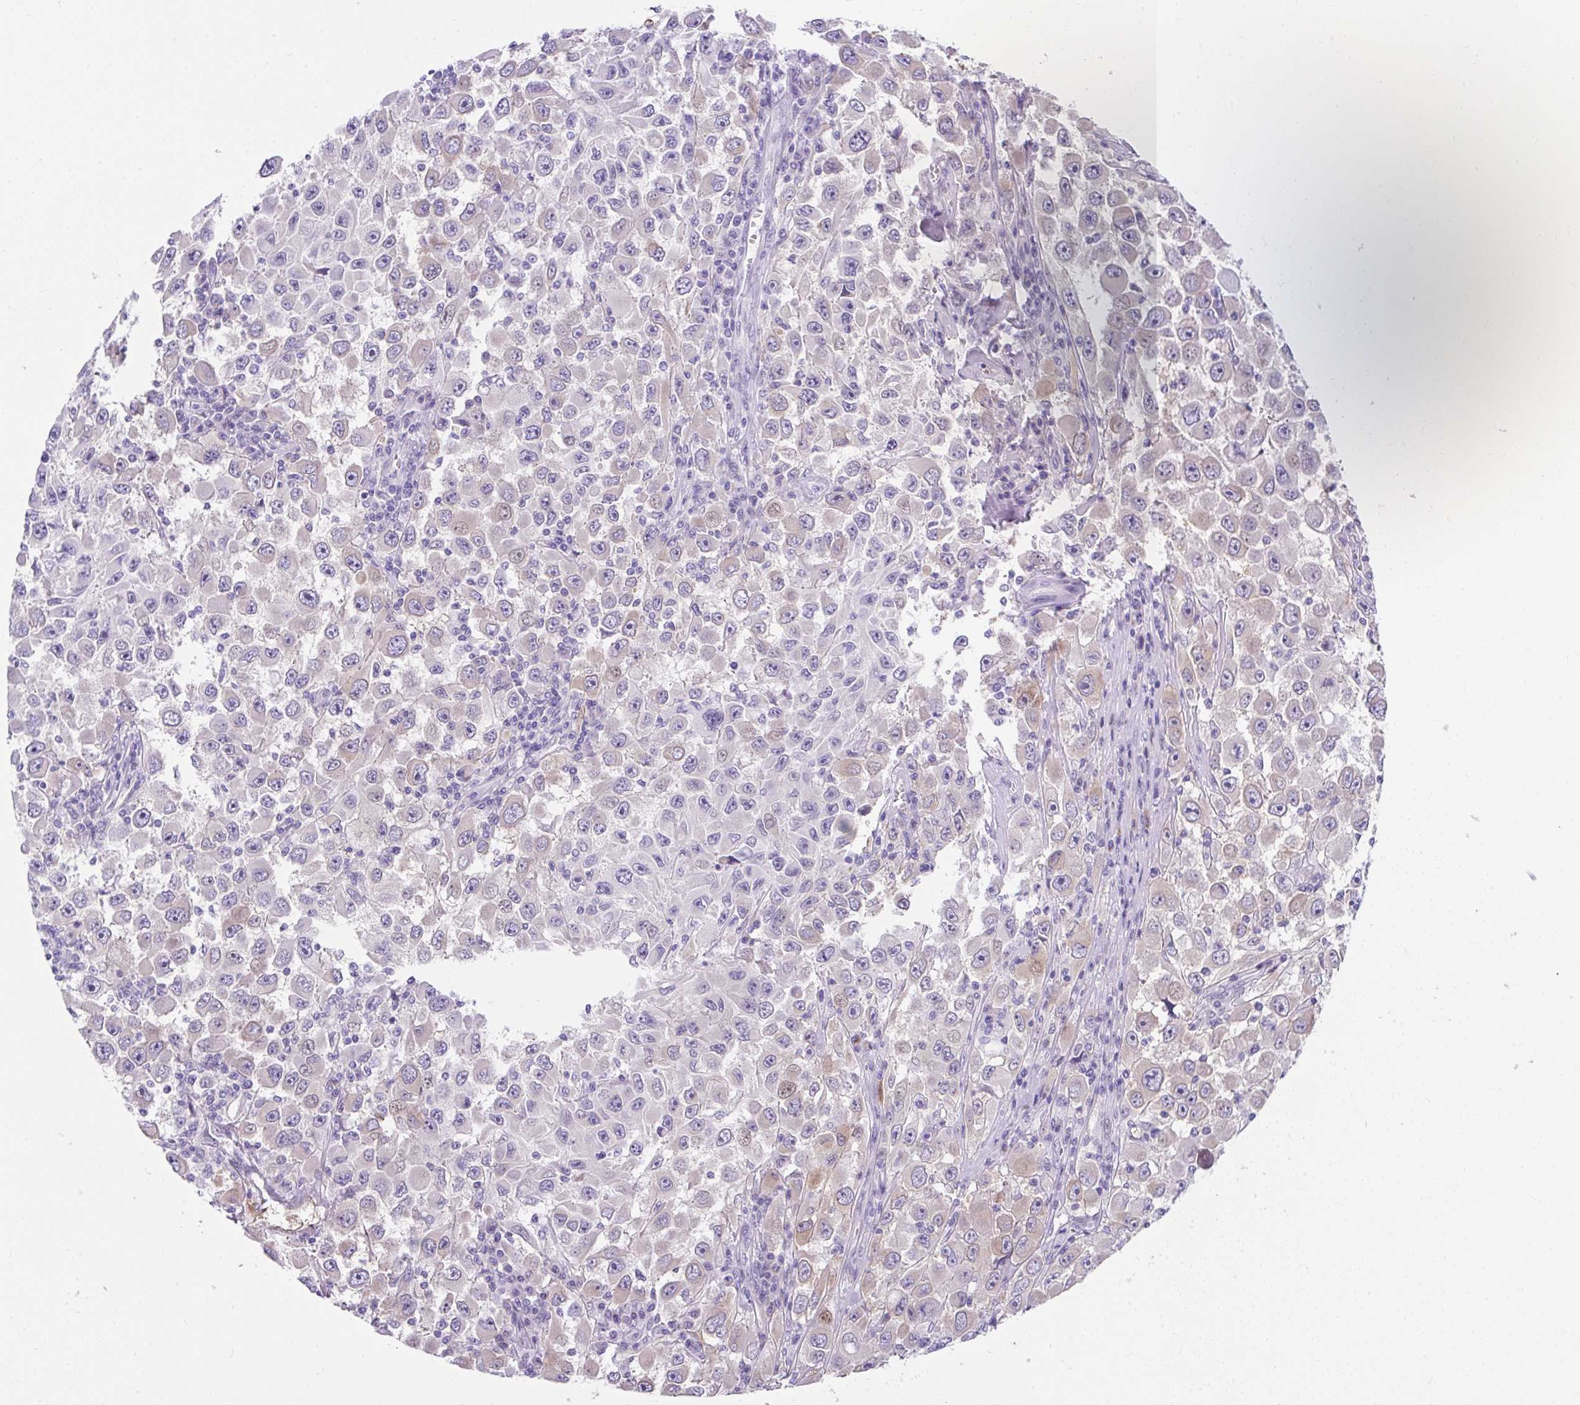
{"staining": {"intensity": "weak", "quantity": "<25%", "location": "cytoplasmic/membranous"}, "tissue": "melanoma", "cell_type": "Tumor cells", "image_type": "cancer", "snomed": [{"axis": "morphology", "description": "Malignant melanoma, Metastatic site"}, {"axis": "topography", "description": "Lymph node"}], "caption": "Immunohistochemistry micrograph of human malignant melanoma (metastatic site) stained for a protein (brown), which reveals no expression in tumor cells.", "gene": "GOLGA8A", "patient": {"sex": "female", "age": 67}}